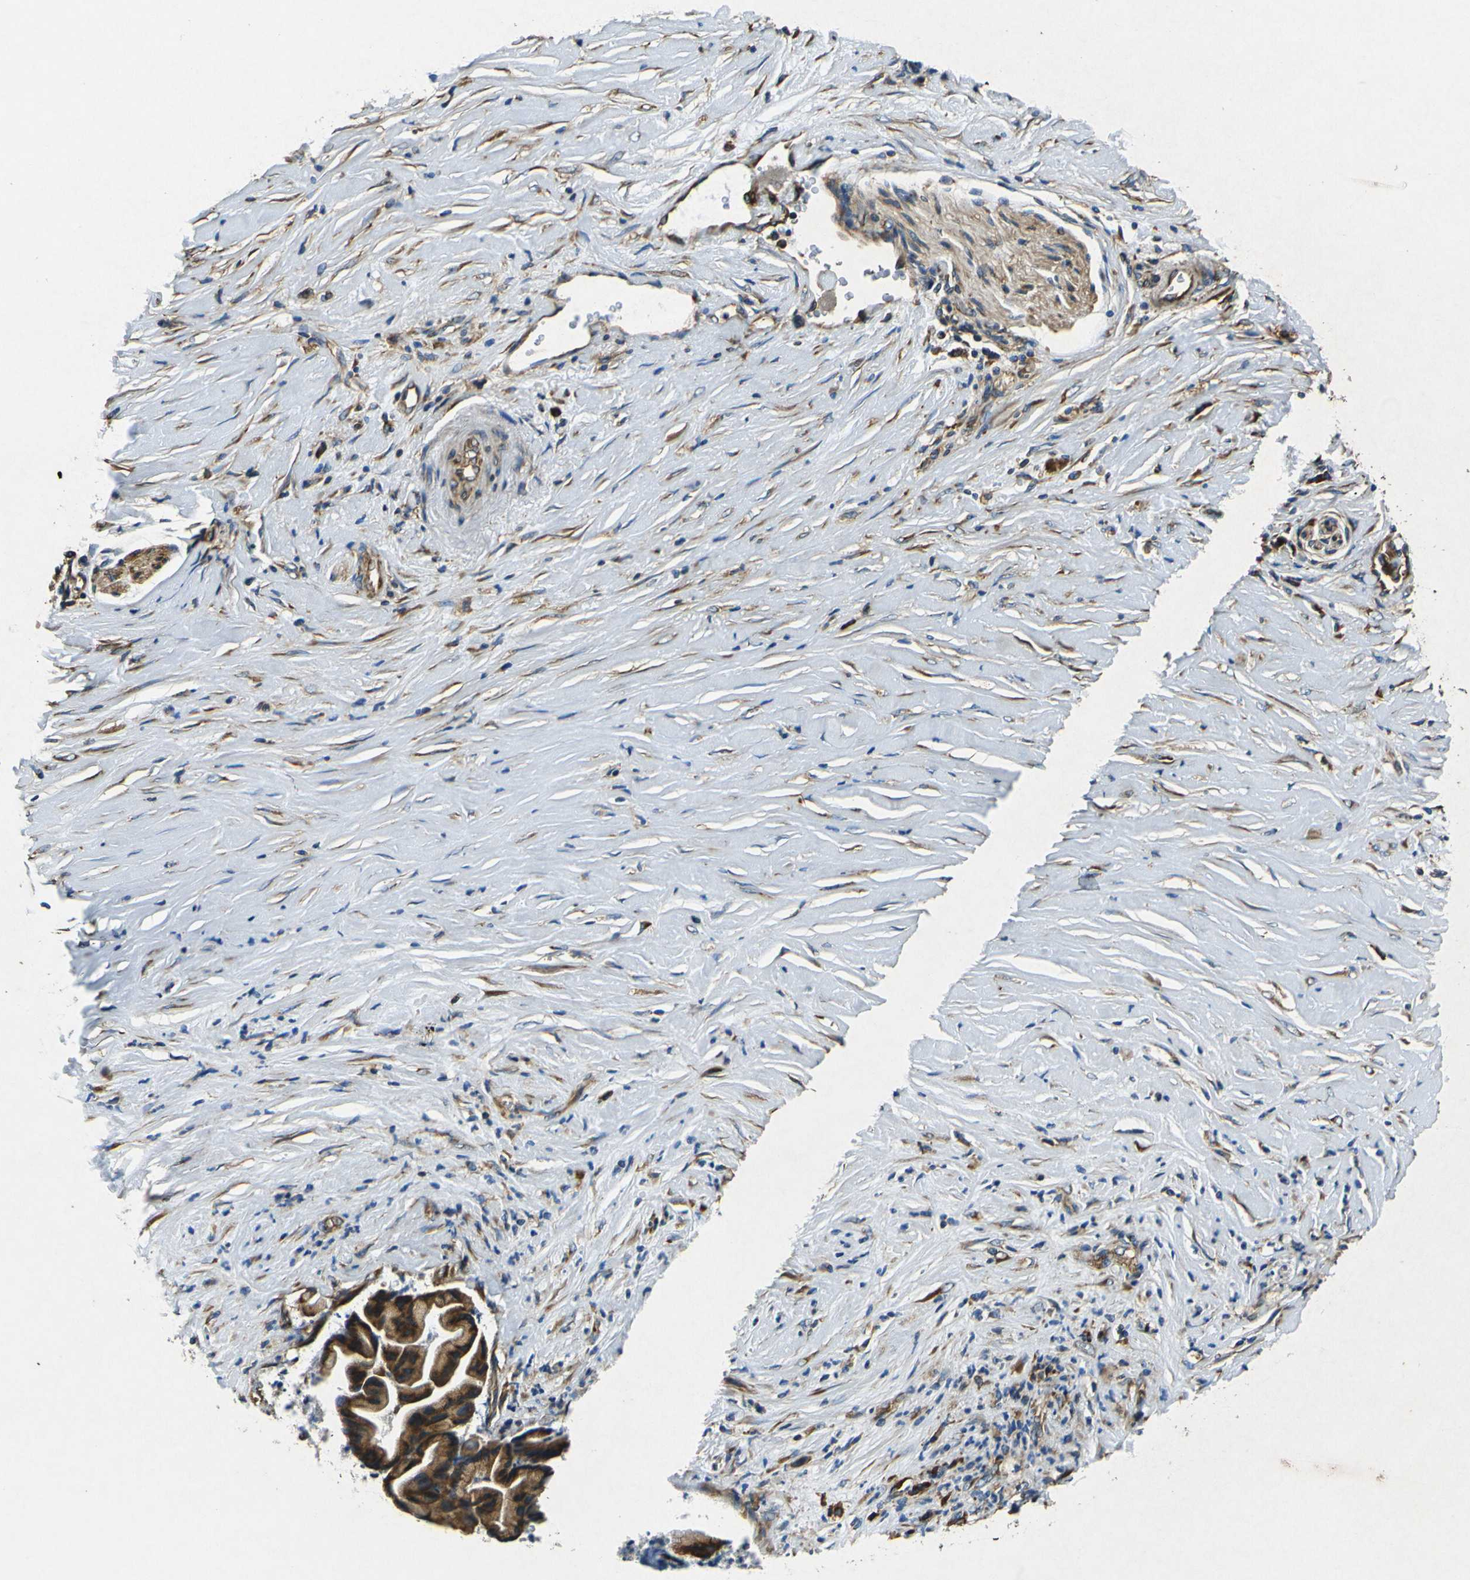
{"staining": {"intensity": "moderate", "quantity": ">75%", "location": "cytoplasmic/membranous"}, "tissue": "pancreatic cancer", "cell_type": "Tumor cells", "image_type": "cancer", "snomed": [{"axis": "morphology", "description": "Adenocarcinoma, NOS"}, {"axis": "topography", "description": "Pancreas"}], "caption": "Immunohistochemical staining of adenocarcinoma (pancreatic) shows medium levels of moderate cytoplasmic/membranous expression in about >75% of tumor cells. The protein of interest is shown in brown color, while the nuclei are stained blue.", "gene": "RPSA", "patient": {"sex": "female", "age": 59}}